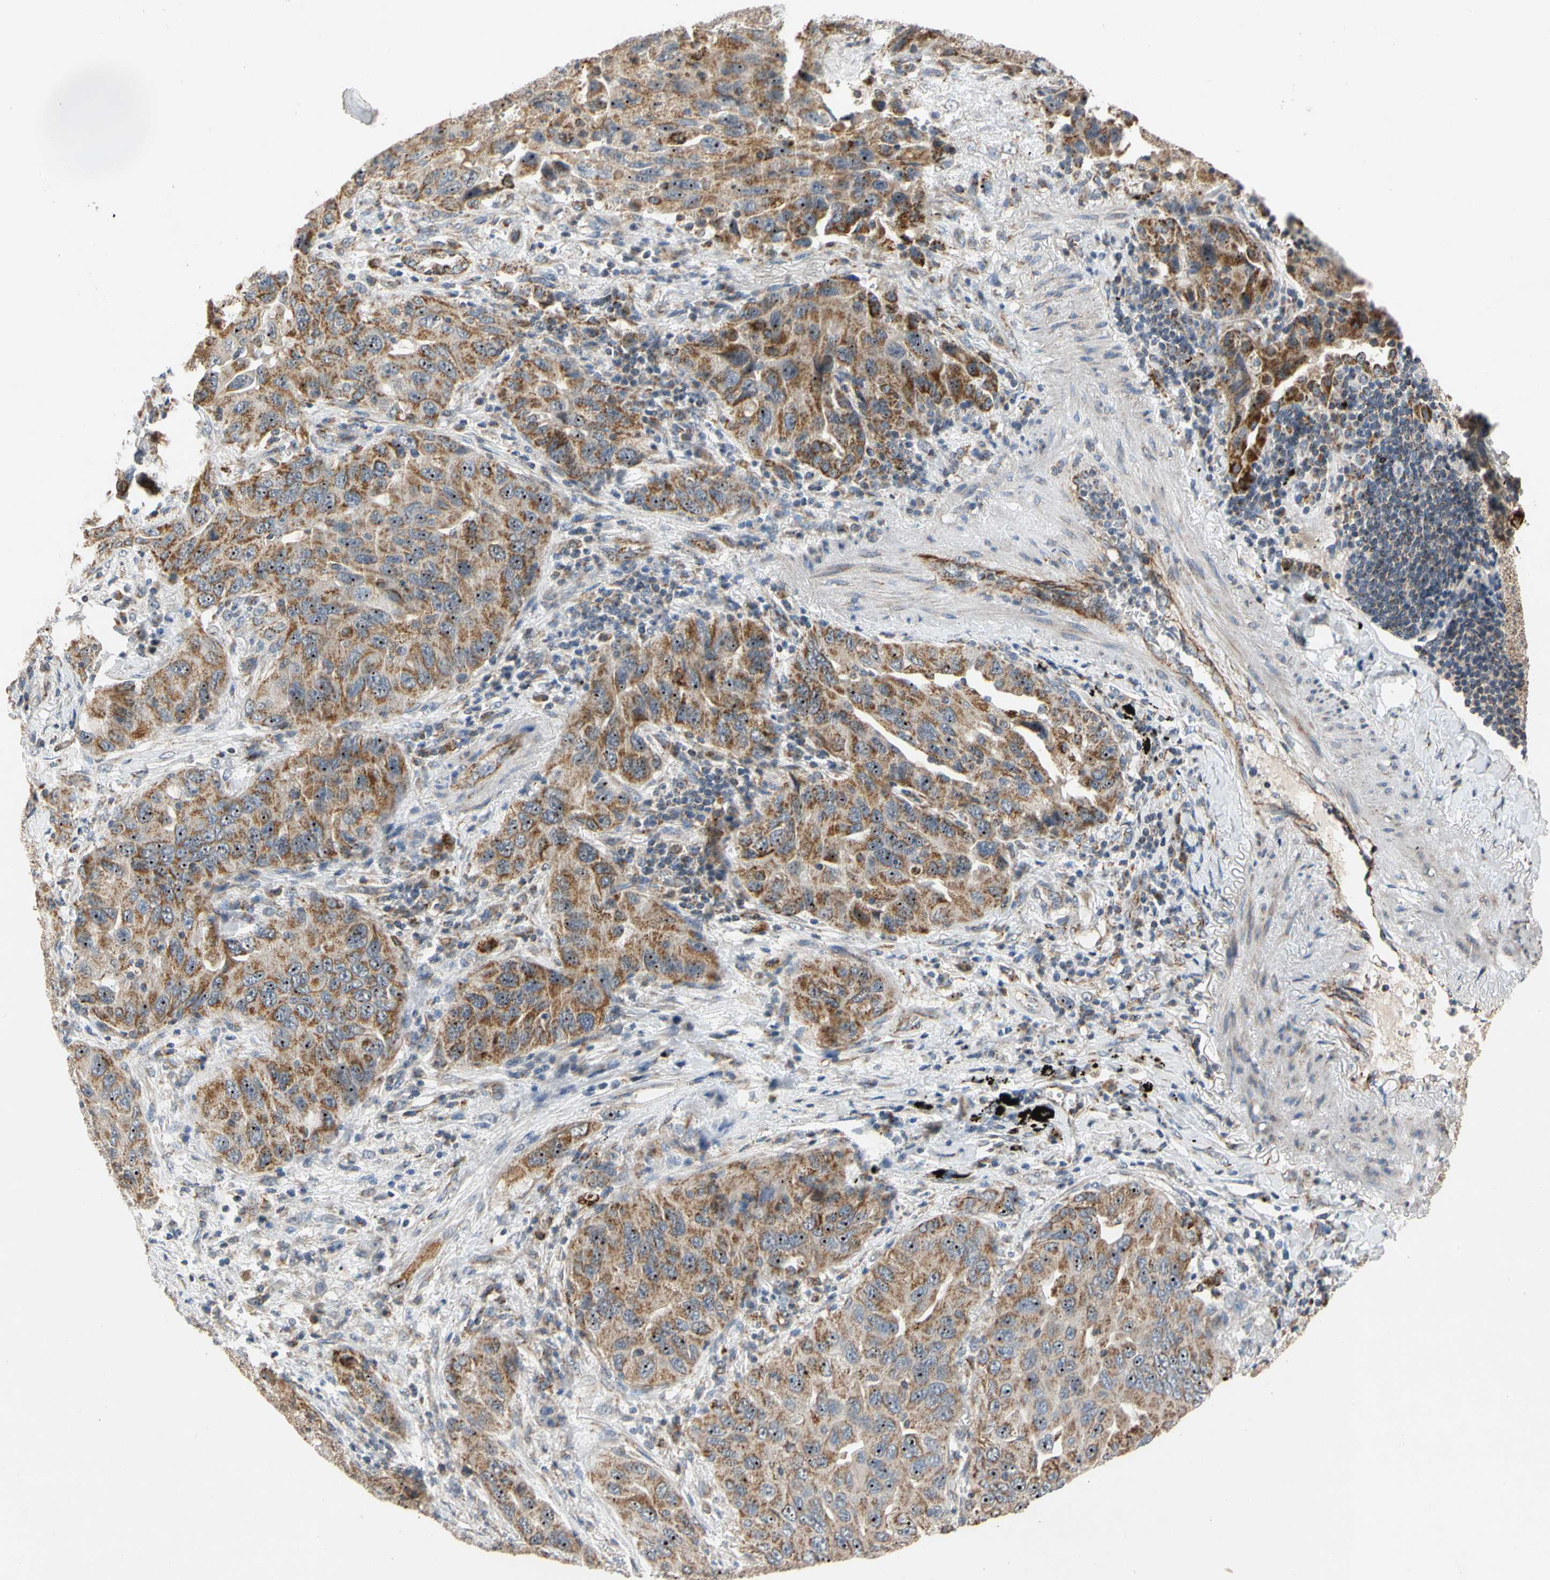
{"staining": {"intensity": "moderate", "quantity": ">75%", "location": "cytoplasmic/membranous"}, "tissue": "lung cancer", "cell_type": "Tumor cells", "image_type": "cancer", "snomed": [{"axis": "morphology", "description": "Adenocarcinoma, NOS"}, {"axis": "topography", "description": "Lung"}], "caption": "IHC staining of lung adenocarcinoma, which reveals medium levels of moderate cytoplasmic/membranous positivity in about >75% of tumor cells indicating moderate cytoplasmic/membranous protein positivity. The staining was performed using DAB (3,3'-diaminobenzidine) (brown) for protein detection and nuclei were counterstained in hematoxylin (blue).", "gene": "GPD2", "patient": {"sex": "female", "age": 65}}